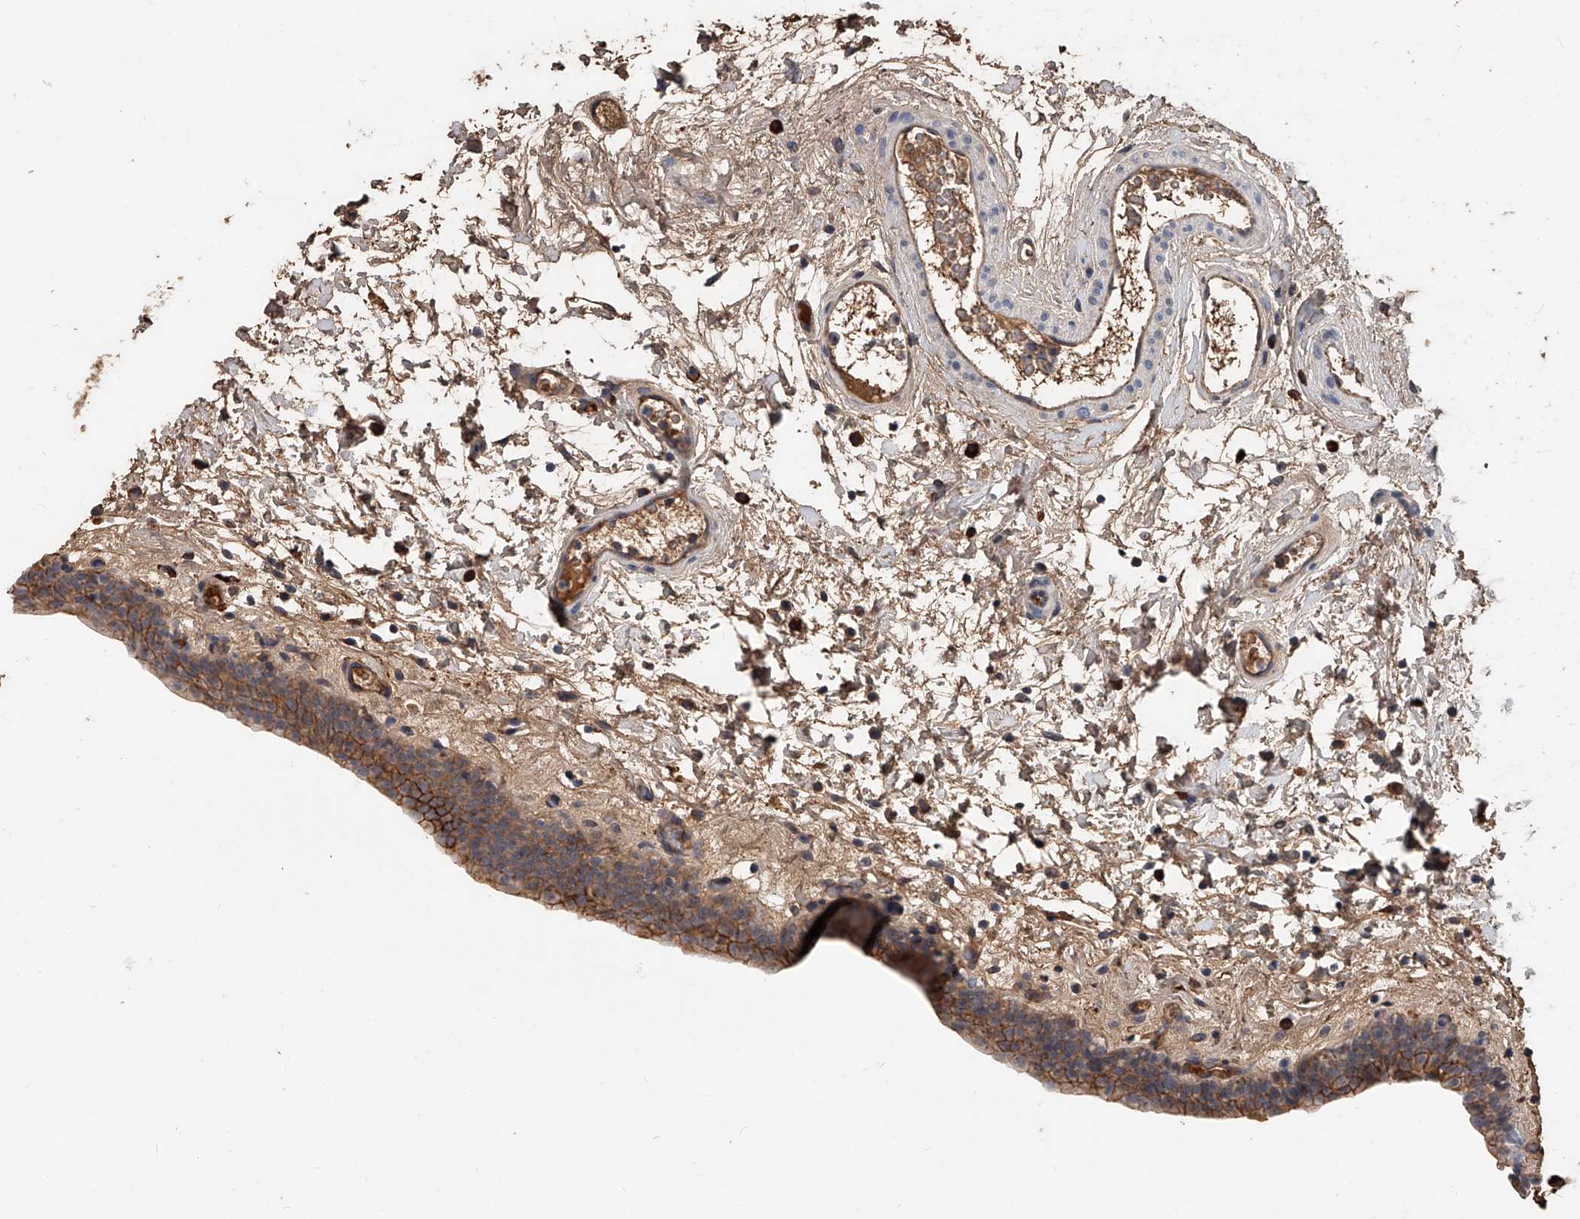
{"staining": {"intensity": "moderate", "quantity": "25%-75%", "location": "cytoplasmic/membranous"}, "tissue": "urinary bladder", "cell_type": "Urothelial cells", "image_type": "normal", "snomed": [{"axis": "morphology", "description": "Normal tissue, NOS"}, {"axis": "topography", "description": "Urinary bladder"}], "caption": "Human urinary bladder stained for a protein (brown) reveals moderate cytoplasmic/membranous positive expression in about 25%-75% of urothelial cells.", "gene": "ZNF25", "patient": {"sex": "male", "age": 83}}